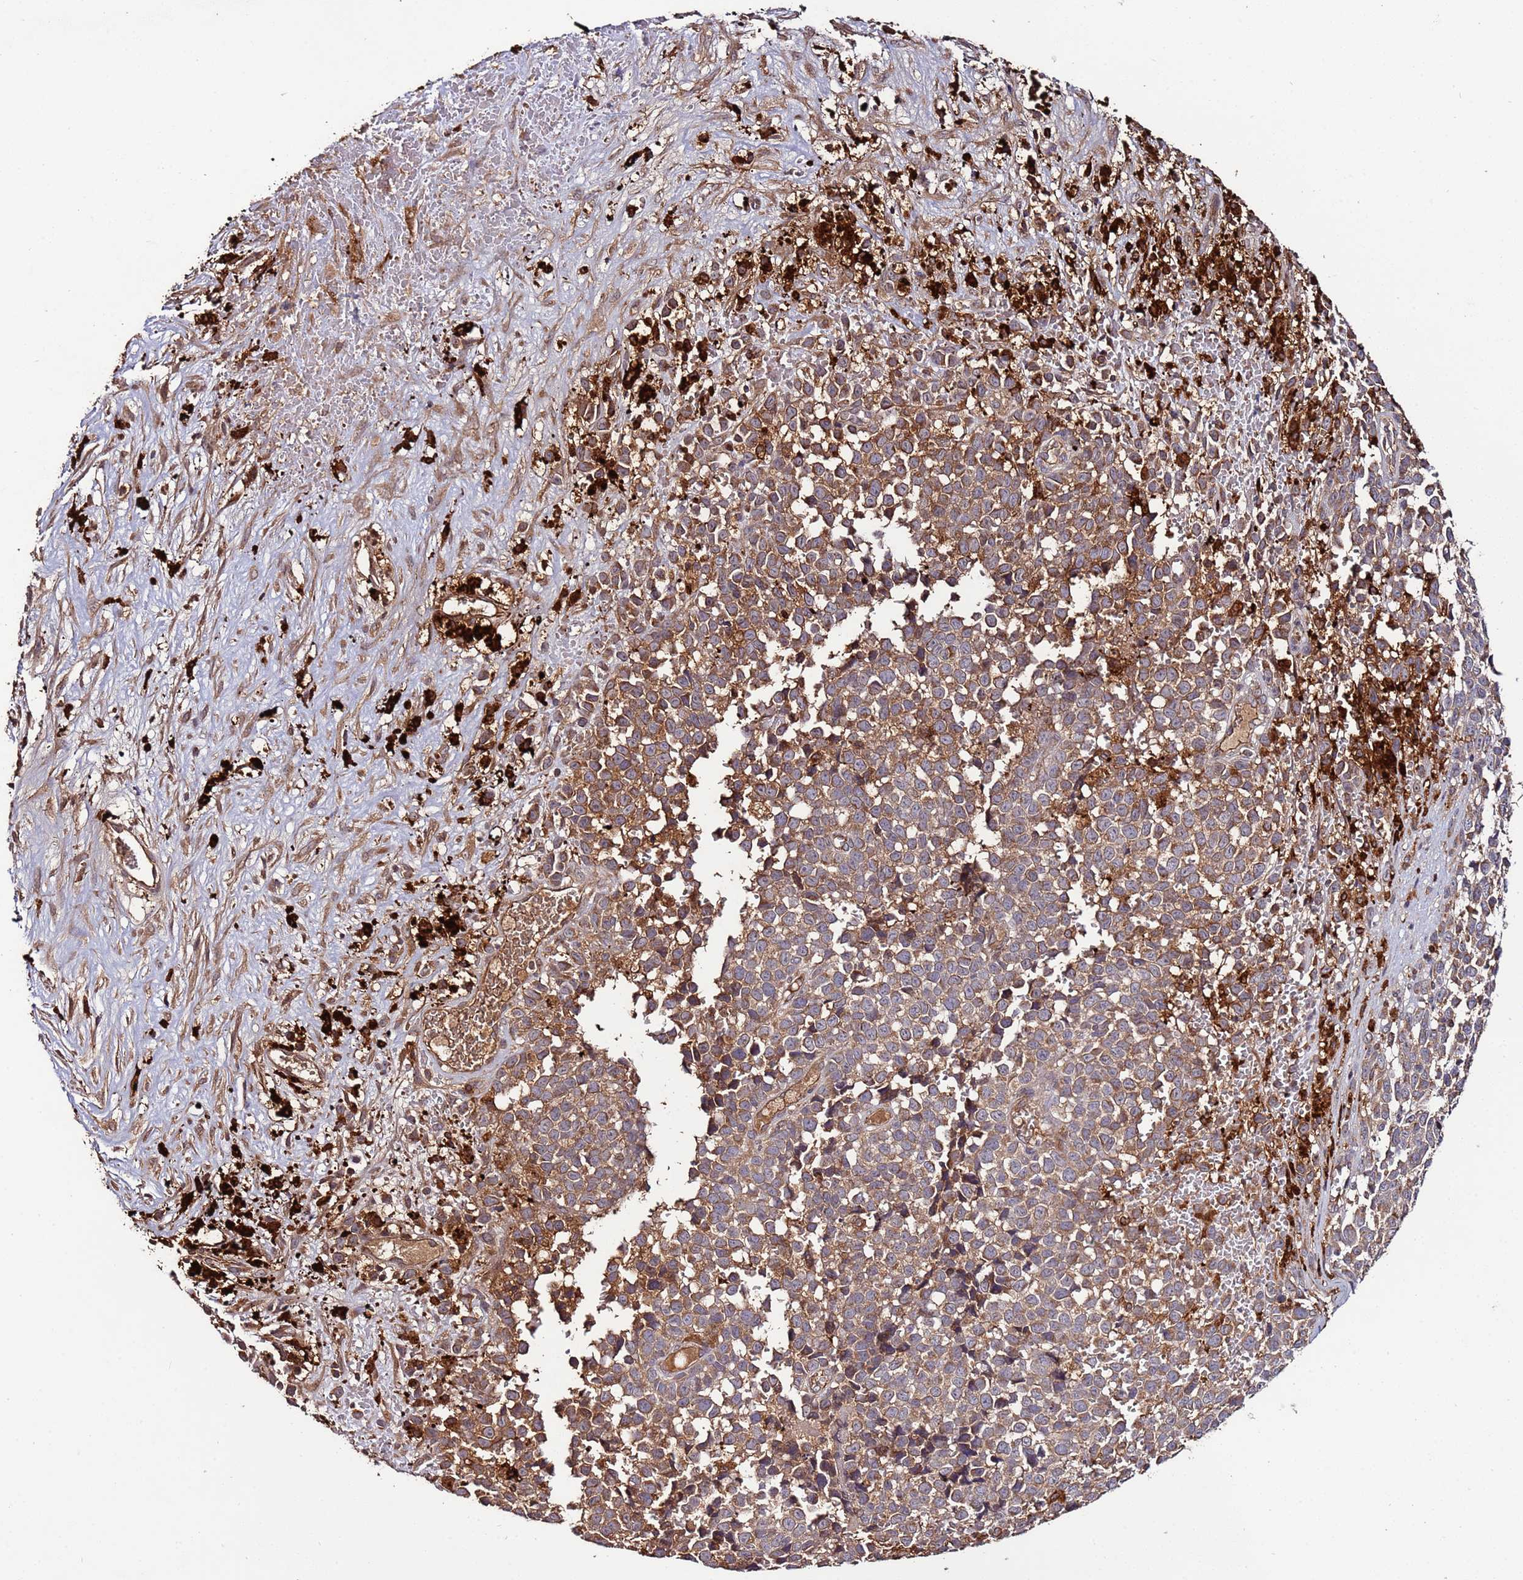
{"staining": {"intensity": "moderate", "quantity": ">75%", "location": "cytoplasmic/membranous"}, "tissue": "melanoma", "cell_type": "Tumor cells", "image_type": "cancer", "snomed": [{"axis": "morphology", "description": "Malignant melanoma, NOS"}, {"axis": "topography", "description": "Nose, NOS"}], "caption": "A medium amount of moderate cytoplasmic/membranous positivity is present in approximately >75% of tumor cells in melanoma tissue.", "gene": "RPS15A", "patient": {"sex": "female", "age": 48}}